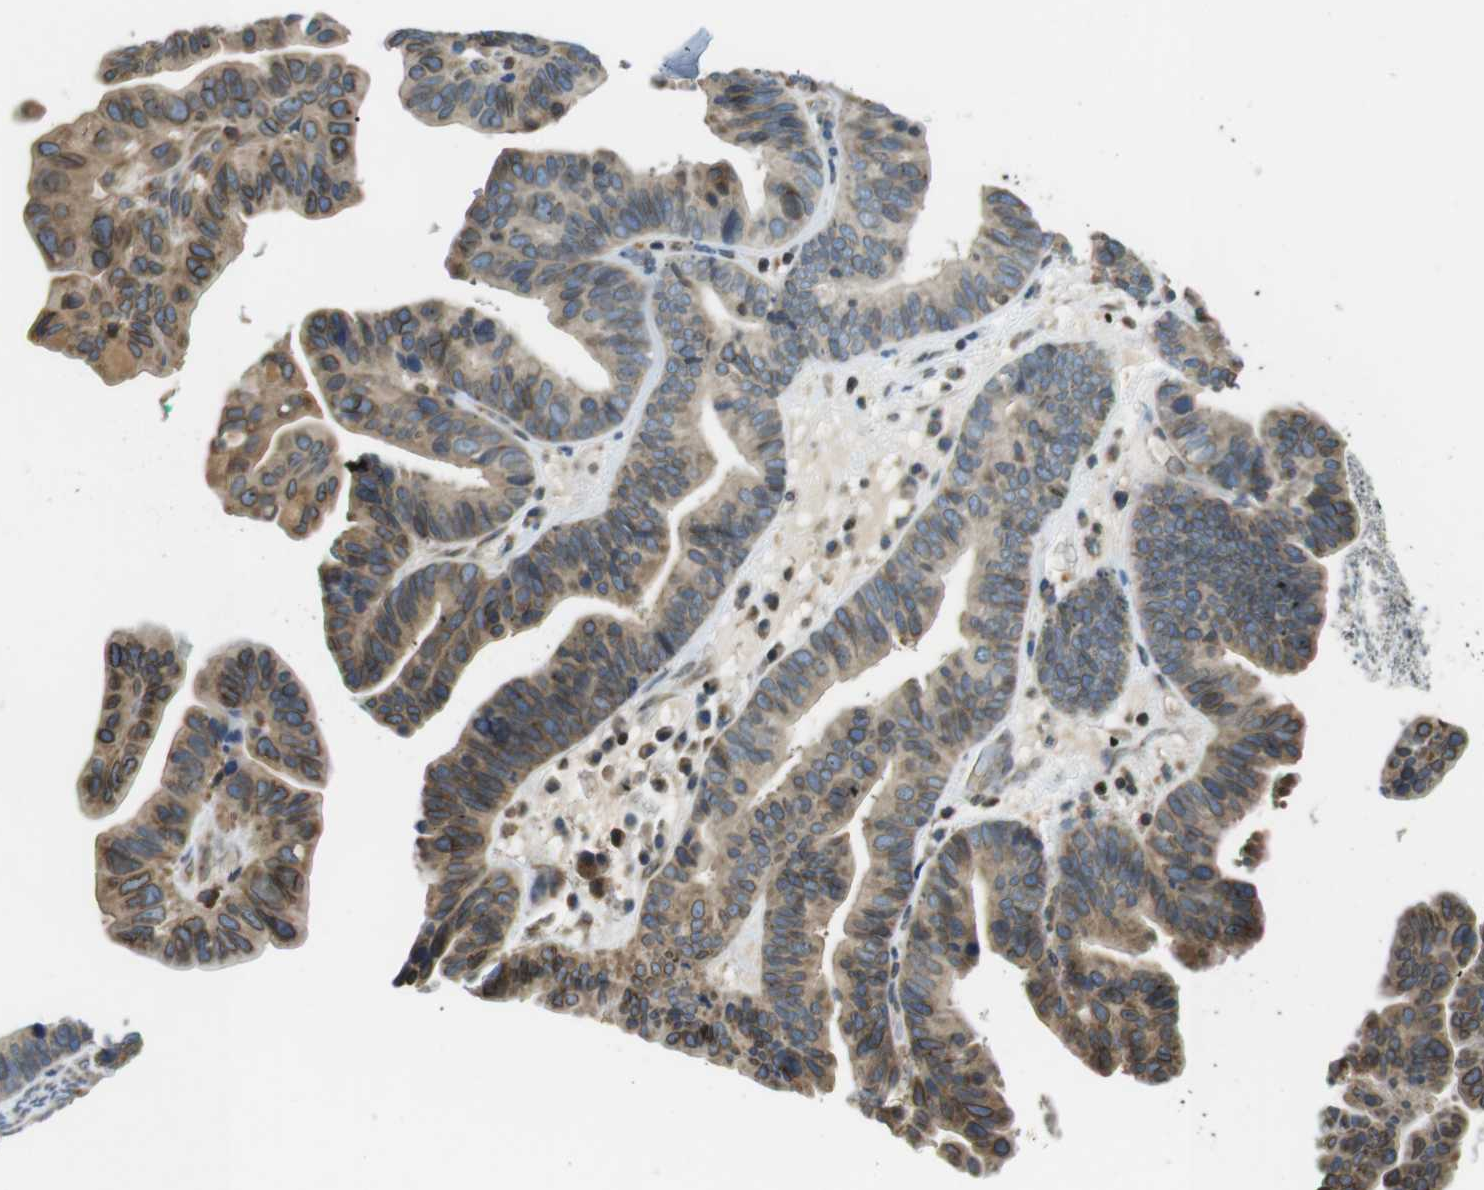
{"staining": {"intensity": "moderate", "quantity": "25%-75%", "location": "cytoplasmic/membranous,nuclear"}, "tissue": "ovarian cancer", "cell_type": "Tumor cells", "image_type": "cancer", "snomed": [{"axis": "morphology", "description": "Cystadenocarcinoma, serous, NOS"}, {"axis": "topography", "description": "Ovary"}], "caption": "There is medium levels of moderate cytoplasmic/membranous and nuclear staining in tumor cells of ovarian cancer (serous cystadenocarcinoma), as demonstrated by immunohistochemical staining (brown color).", "gene": "TMX4", "patient": {"sex": "female", "age": 56}}